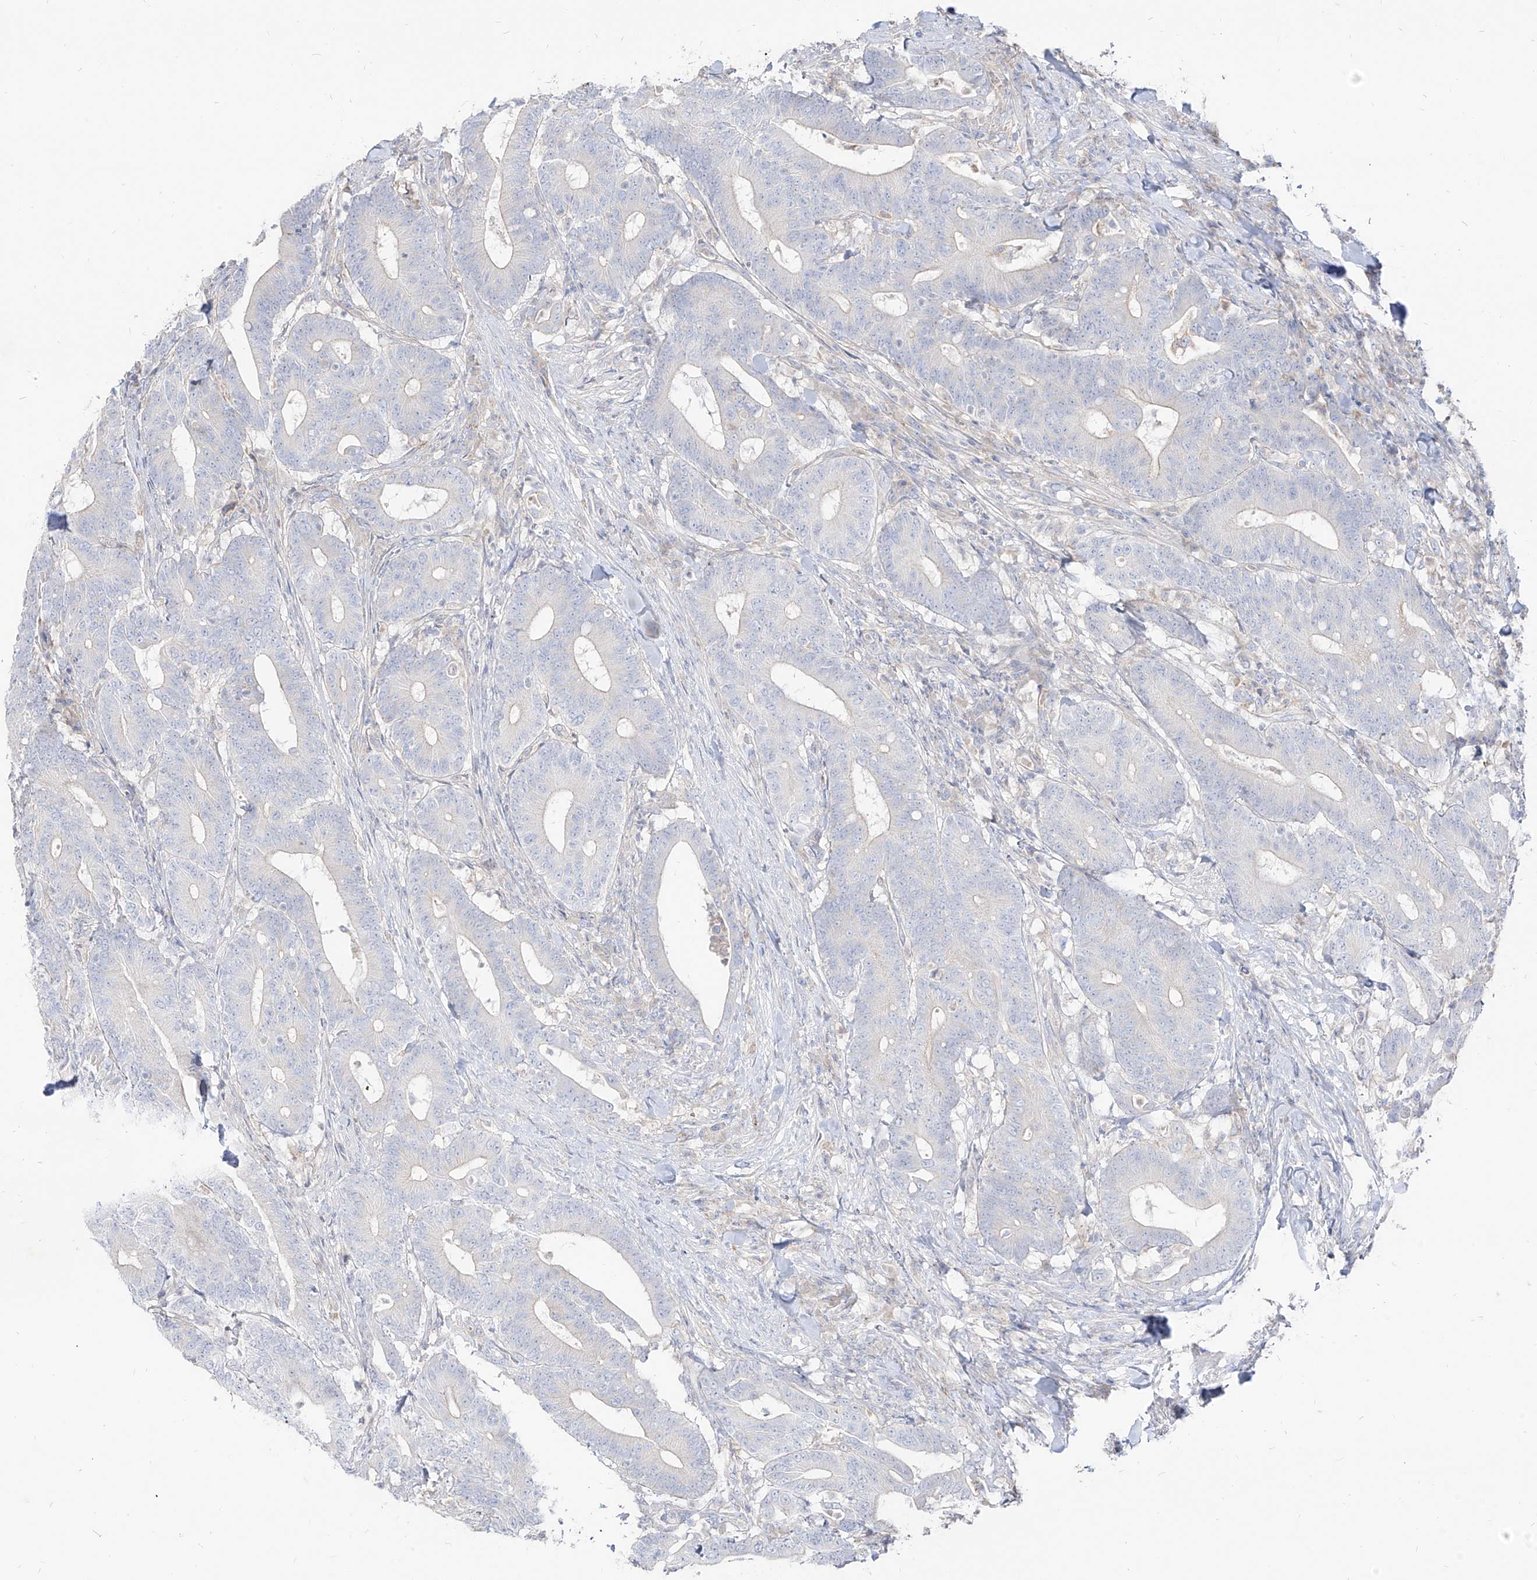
{"staining": {"intensity": "negative", "quantity": "none", "location": "none"}, "tissue": "colorectal cancer", "cell_type": "Tumor cells", "image_type": "cancer", "snomed": [{"axis": "morphology", "description": "Adenocarcinoma, NOS"}, {"axis": "topography", "description": "Colon"}], "caption": "Tumor cells are negative for brown protein staining in colorectal cancer. The staining is performed using DAB brown chromogen with nuclei counter-stained in using hematoxylin.", "gene": "RBFOX3", "patient": {"sex": "female", "age": 66}}